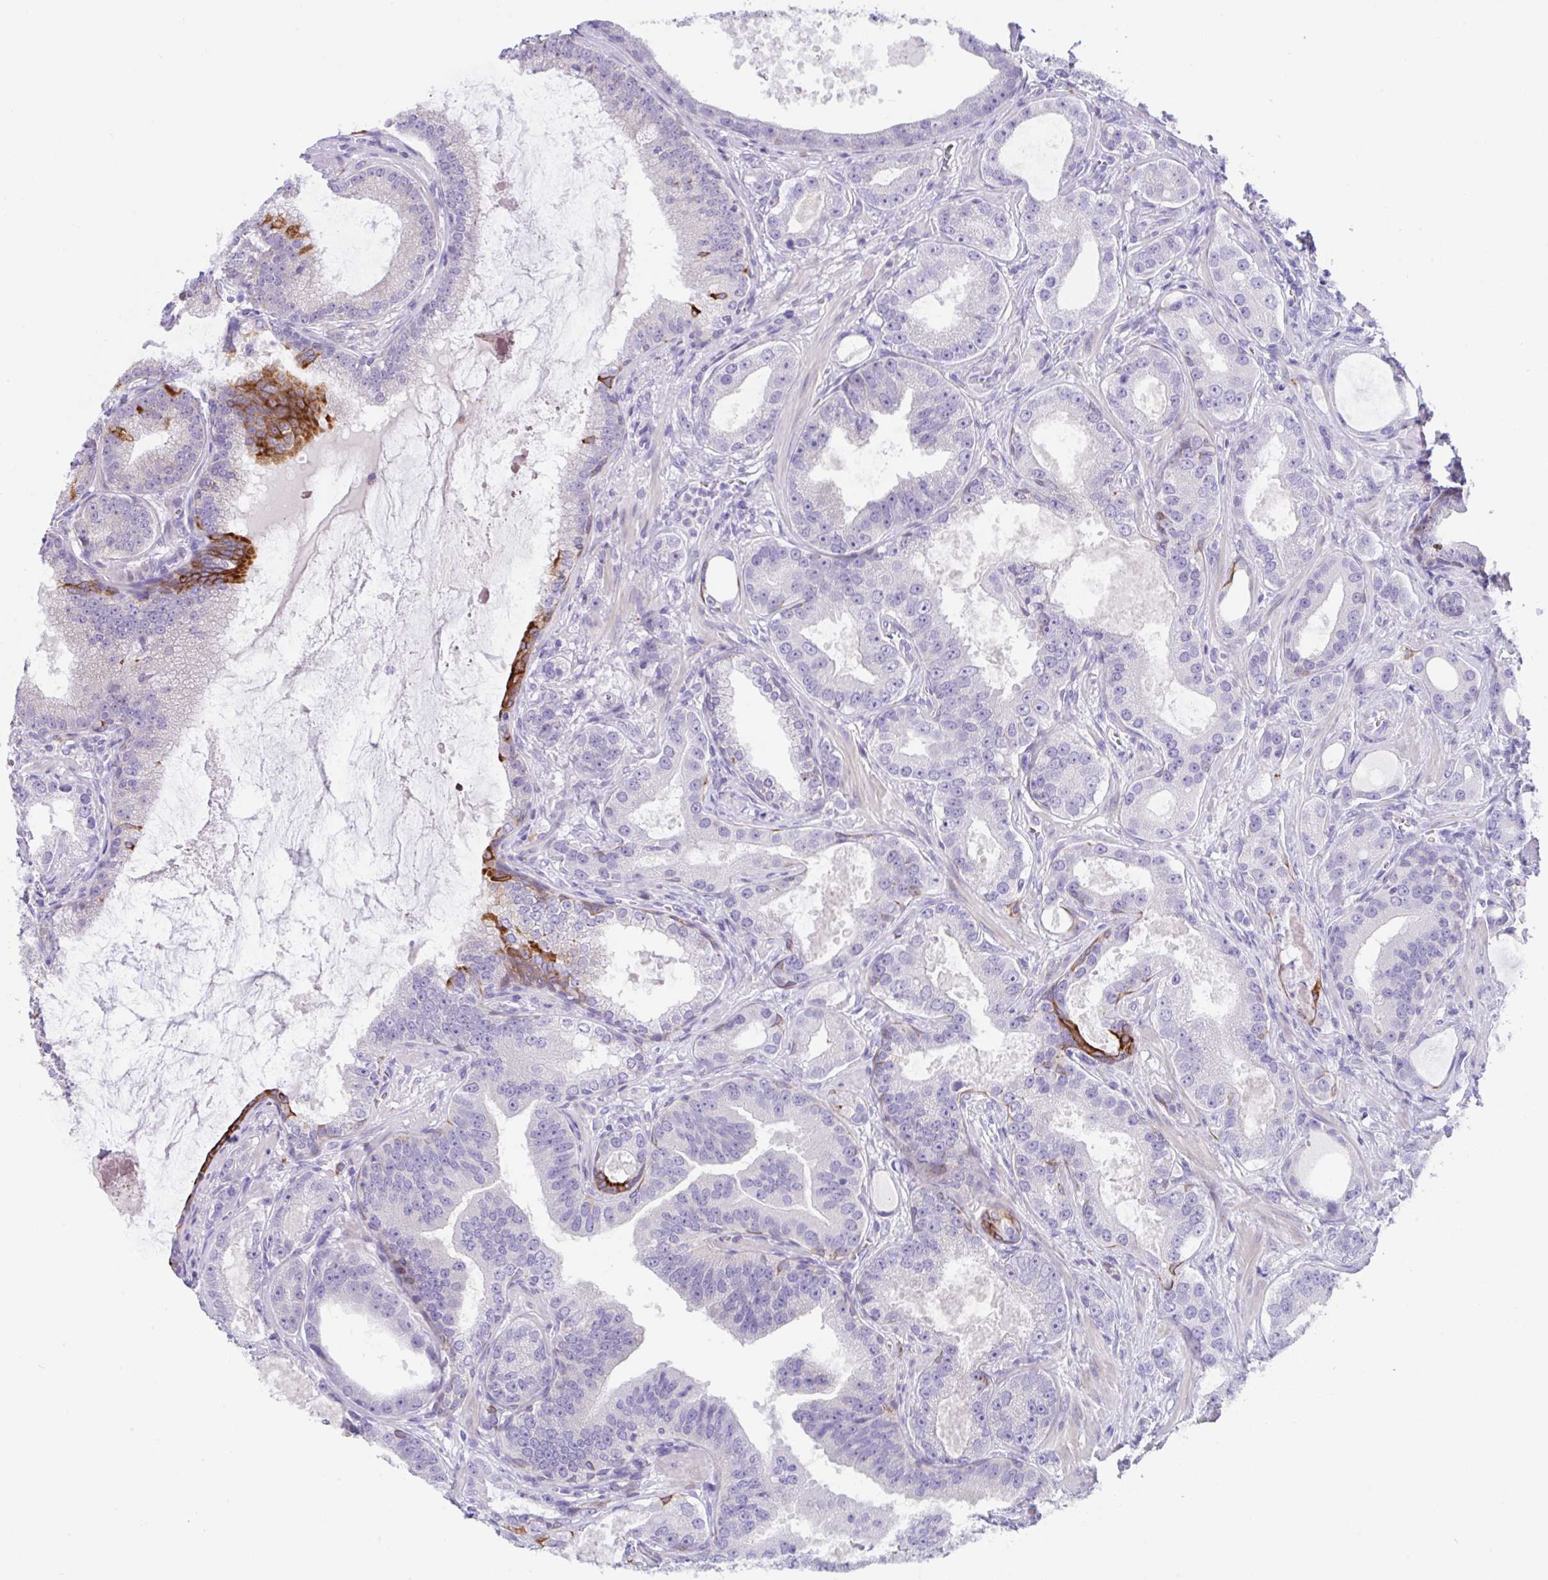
{"staining": {"intensity": "strong", "quantity": "<25%", "location": "cytoplasmic/membranous"}, "tissue": "prostate cancer", "cell_type": "Tumor cells", "image_type": "cancer", "snomed": [{"axis": "morphology", "description": "Adenocarcinoma, High grade"}, {"axis": "topography", "description": "Prostate"}], "caption": "Protein staining exhibits strong cytoplasmic/membranous positivity in approximately <25% of tumor cells in prostate cancer.", "gene": "TRAF4", "patient": {"sex": "male", "age": 65}}